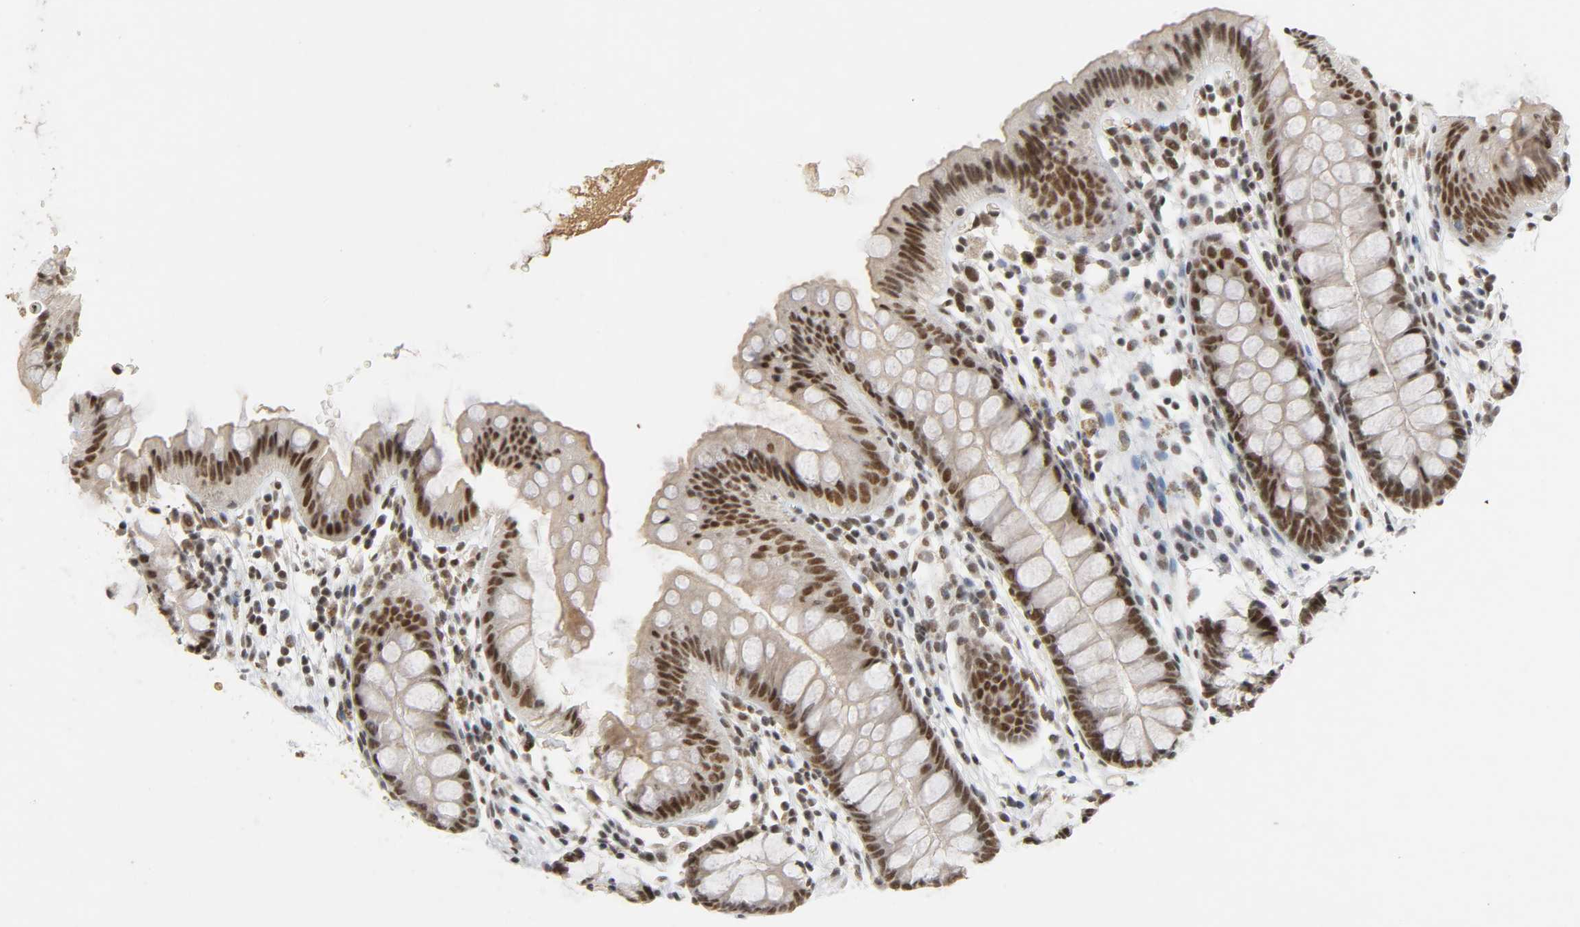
{"staining": {"intensity": "moderate", "quantity": ">75%", "location": "nuclear"}, "tissue": "colon", "cell_type": "Endothelial cells", "image_type": "normal", "snomed": [{"axis": "morphology", "description": "Normal tissue, NOS"}, {"axis": "topography", "description": "Smooth muscle"}, {"axis": "topography", "description": "Colon"}], "caption": "Immunohistochemical staining of normal colon demonstrates medium levels of moderate nuclear expression in about >75% of endothelial cells. (Brightfield microscopy of DAB IHC at high magnification).", "gene": "NCOA6", "patient": {"sex": "male", "age": 67}}